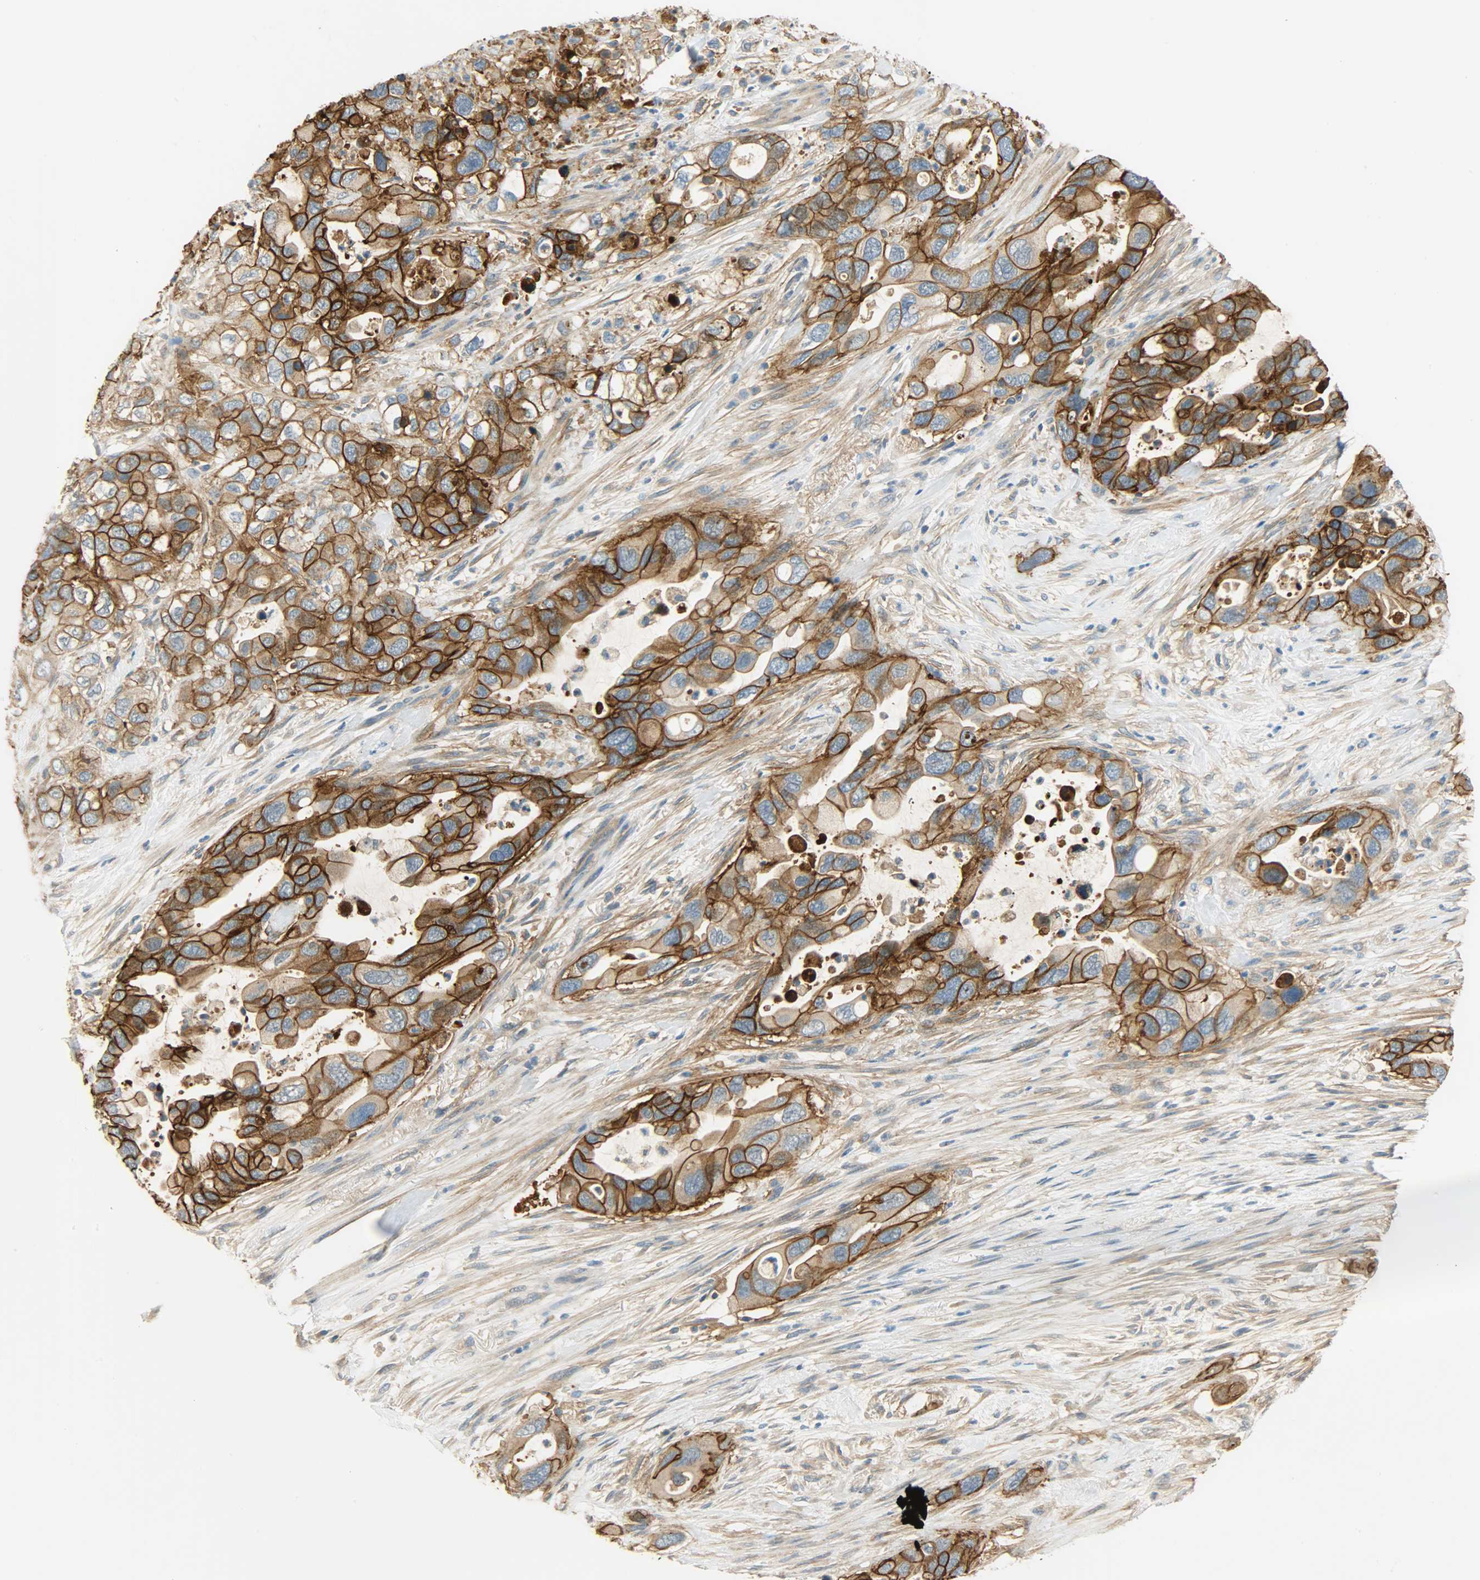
{"staining": {"intensity": "strong", "quantity": ">75%", "location": "cytoplasmic/membranous"}, "tissue": "pancreatic cancer", "cell_type": "Tumor cells", "image_type": "cancer", "snomed": [{"axis": "morphology", "description": "Adenocarcinoma, NOS"}, {"axis": "topography", "description": "Pancreas"}], "caption": "A micrograph of human adenocarcinoma (pancreatic) stained for a protein exhibits strong cytoplasmic/membranous brown staining in tumor cells. (Stains: DAB (3,3'-diaminobenzidine) in brown, nuclei in blue, Microscopy: brightfield microscopy at high magnification).", "gene": "DSG2", "patient": {"sex": "female", "age": 71}}